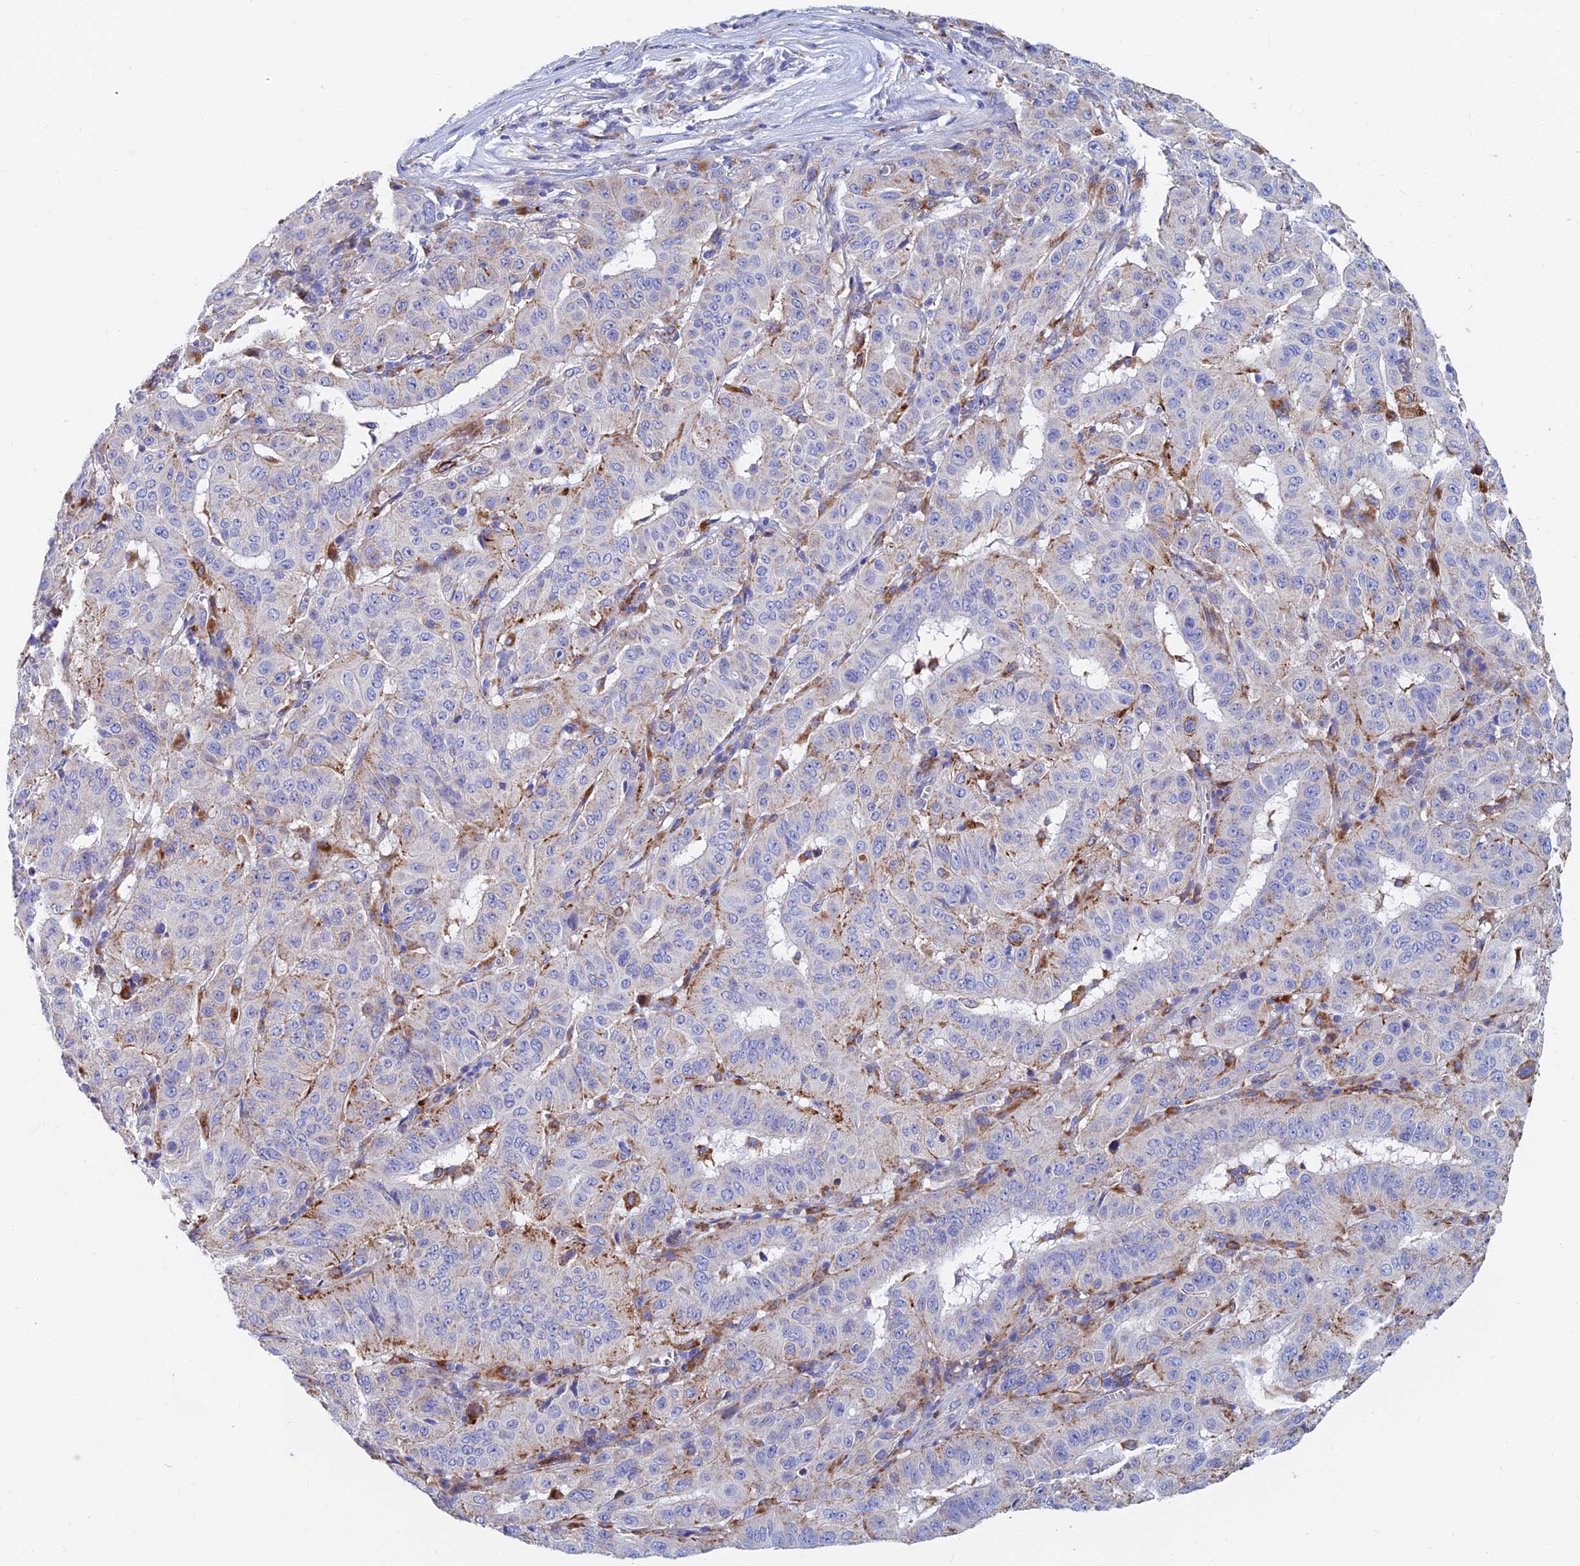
{"staining": {"intensity": "moderate", "quantity": "25%-75%", "location": "cytoplasmic/membranous"}, "tissue": "pancreatic cancer", "cell_type": "Tumor cells", "image_type": "cancer", "snomed": [{"axis": "morphology", "description": "Adenocarcinoma, NOS"}, {"axis": "topography", "description": "Pancreas"}], "caption": "This is a histology image of immunohistochemistry (IHC) staining of pancreatic cancer (adenocarcinoma), which shows moderate positivity in the cytoplasmic/membranous of tumor cells.", "gene": "SPNS1", "patient": {"sex": "male", "age": 63}}